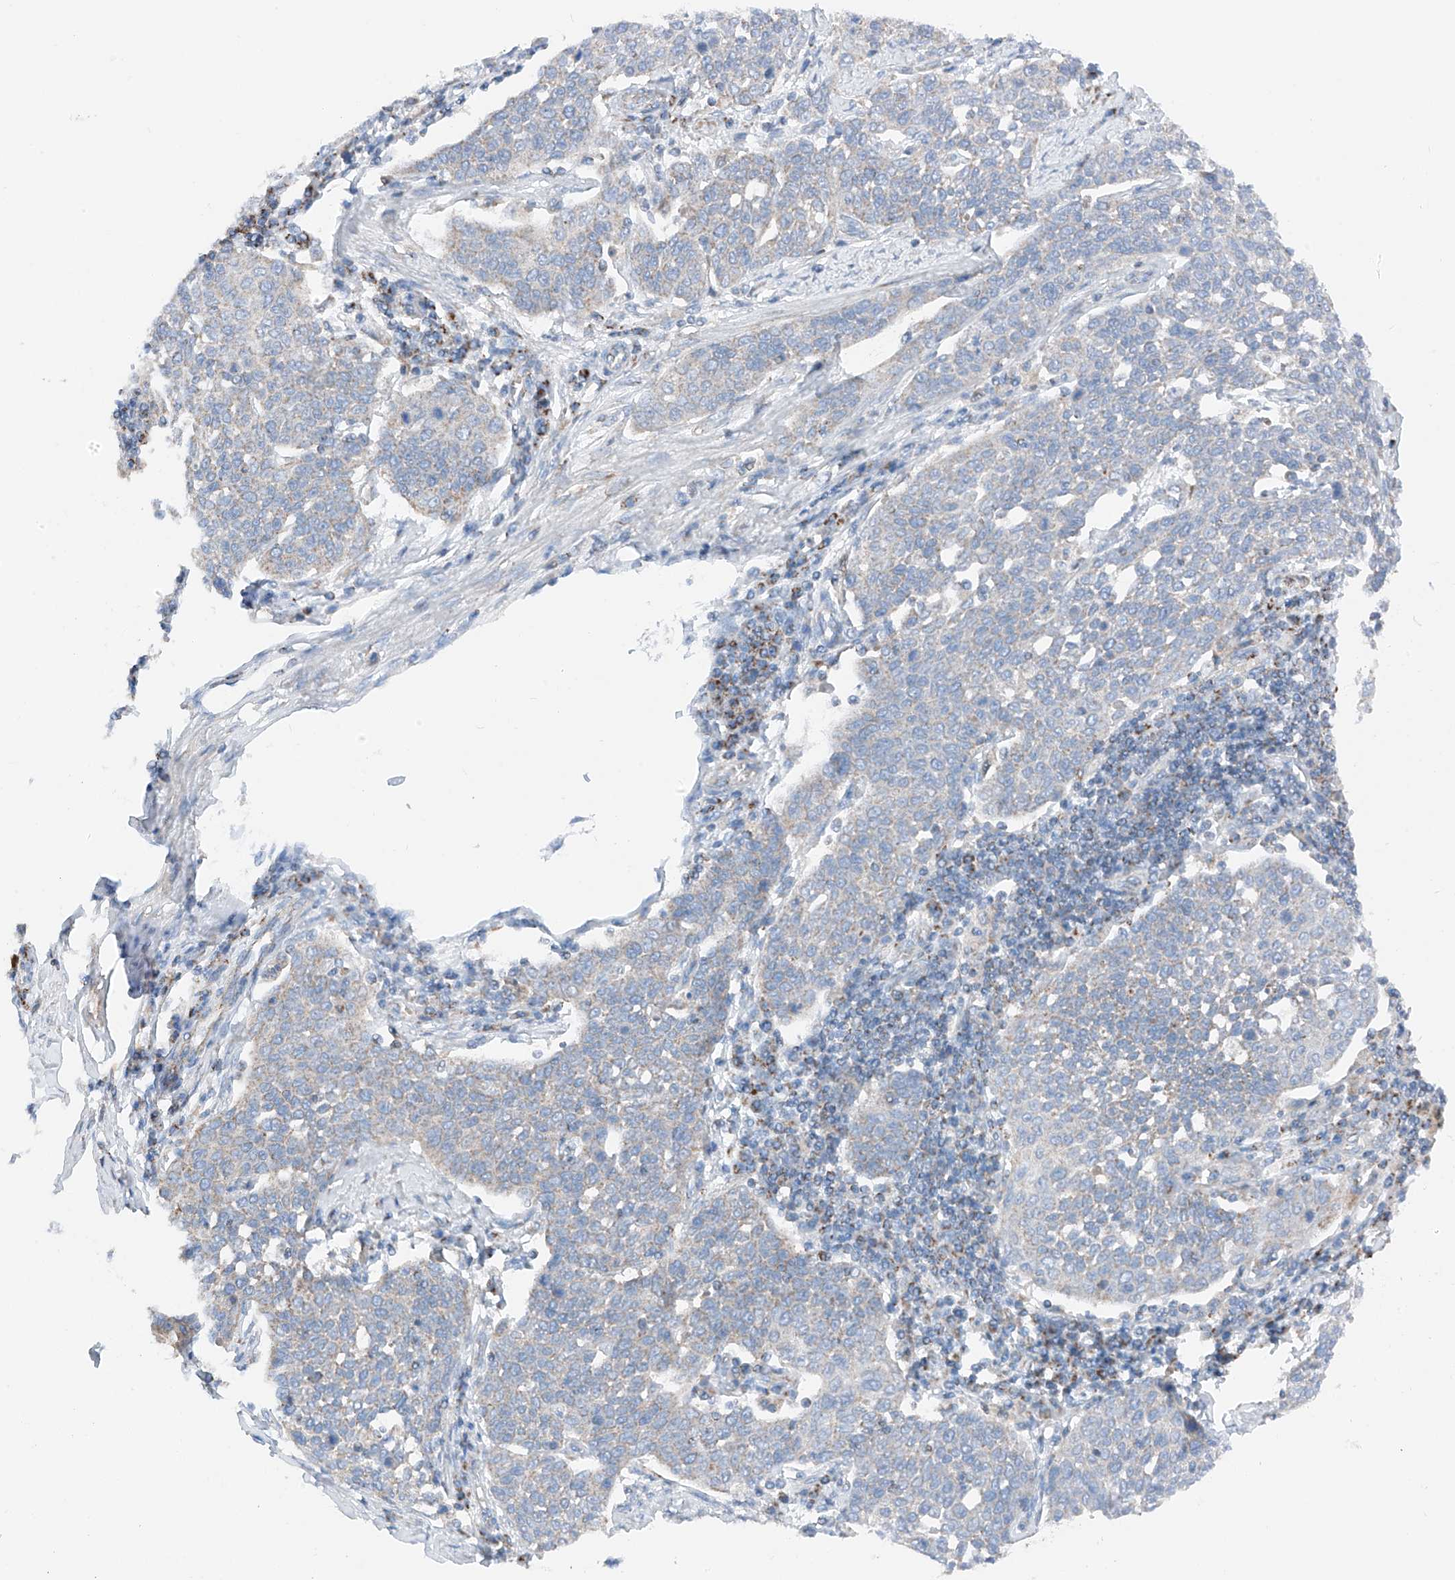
{"staining": {"intensity": "negative", "quantity": "none", "location": "none"}, "tissue": "cervical cancer", "cell_type": "Tumor cells", "image_type": "cancer", "snomed": [{"axis": "morphology", "description": "Squamous cell carcinoma, NOS"}, {"axis": "topography", "description": "Cervix"}], "caption": "Histopathology image shows no protein positivity in tumor cells of cervical cancer tissue.", "gene": "MRAP", "patient": {"sex": "female", "age": 34}}